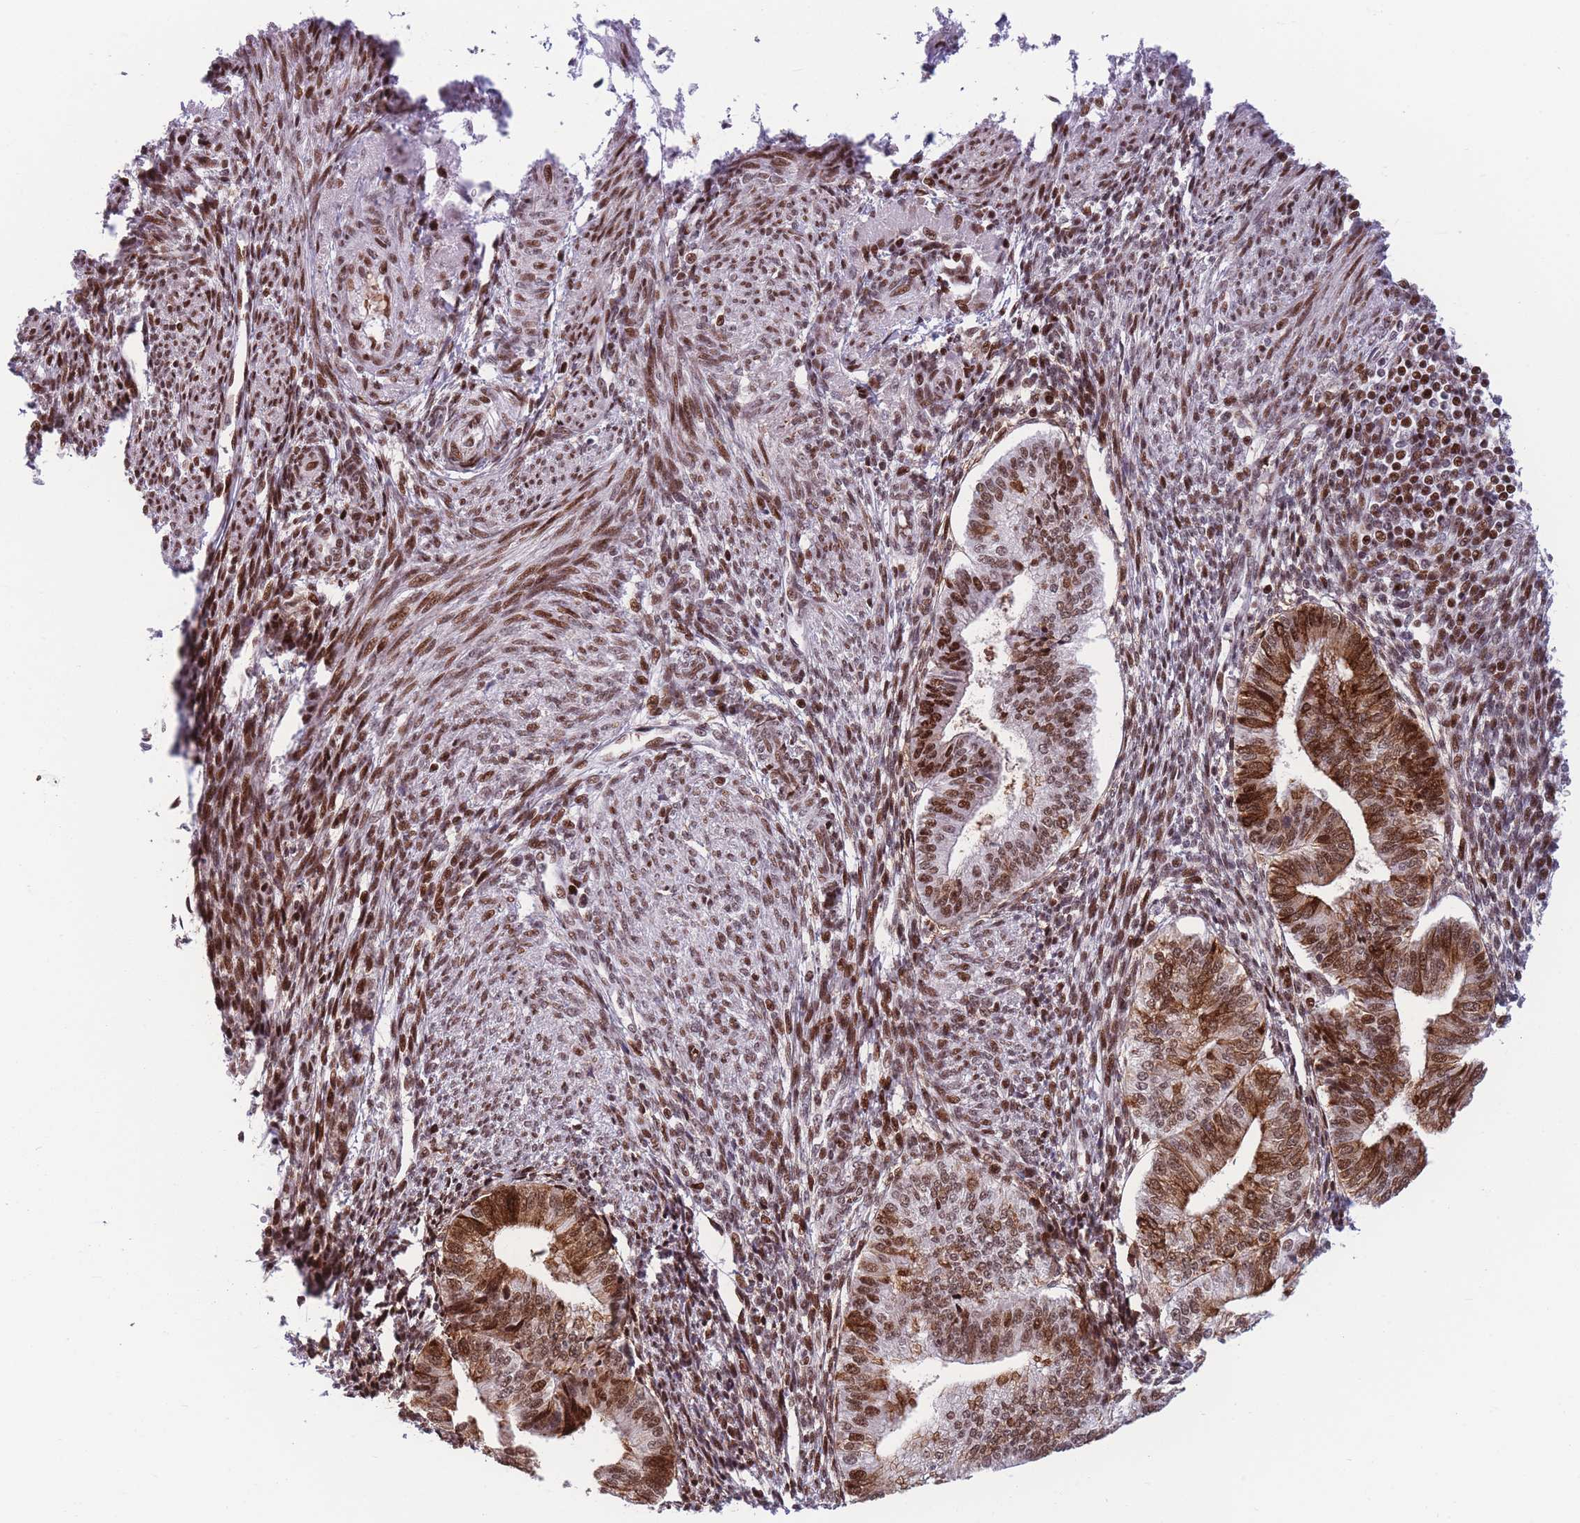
{"staining": {"intensity": "strong", "quantity": ">75%", "location": "nuclear"}, "tissue": "endometrium", "cell_type": "Cells in endometrial stroma", "image_type": "normal", "snomed": [{"axis": "morphology", "description": "Normal tissue, NOS"}, {"axis": "topography", "description": "Endometrium"}], "caption": "Cells in endometrial stroma show strong nuclear positivity in approximately >75% of cells in benign endometrium.", "gene": "DNAJC3", "patient": {"sex": "female", "age": 34}}